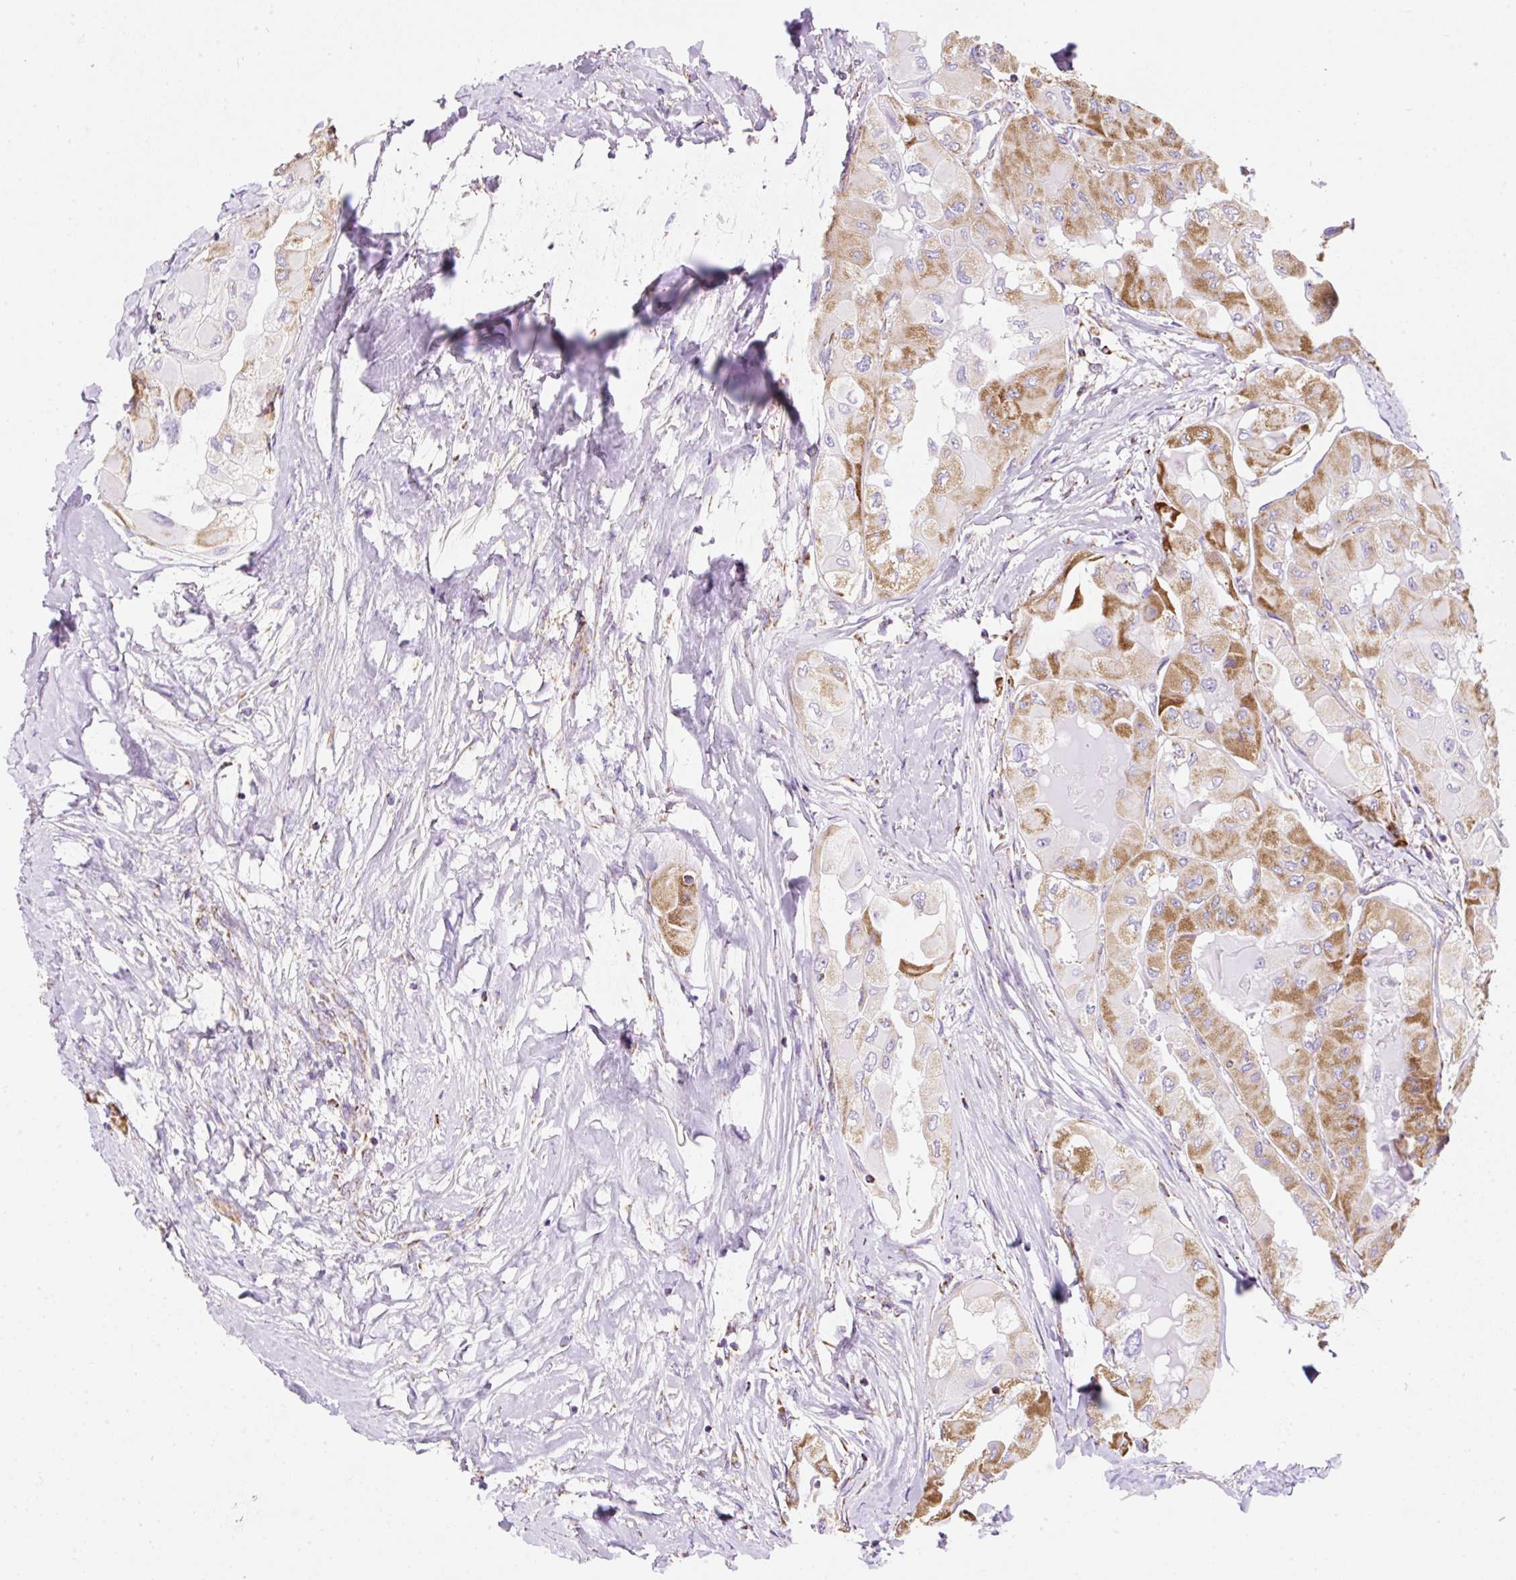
{"staining": {"intensity": "moderate", "quantity": ">75%", "location": "cytoplasmic/membranous"}, "tissue": "thyroid cancer", "cell_type": "Tumor cells", "image_type": "cancer", "snomed": [{"axis": "morphology", "description": "Normal tissue, NOS"}, {"axis": "morphology", "description": "Papillary adenocarcinoma, NOS"}, {"axis": "topography", "description": "Thyroid gland"}], "caption": "An IHC histopathology image of tumor tissue is shown. Protein staining in brown labels moderate cytoplasmic/membranous positivity in thyroid papillary adenocarcinoma within tumor cells. The protein of interest is stained brown, and the nuclei are stained in blue (DAB (3,3'-diaminobenzidine) IHC with brightfield microscopy, high magnification).", "gene": "DAAM2", "patient": {"sex": "female", "age": 59}}